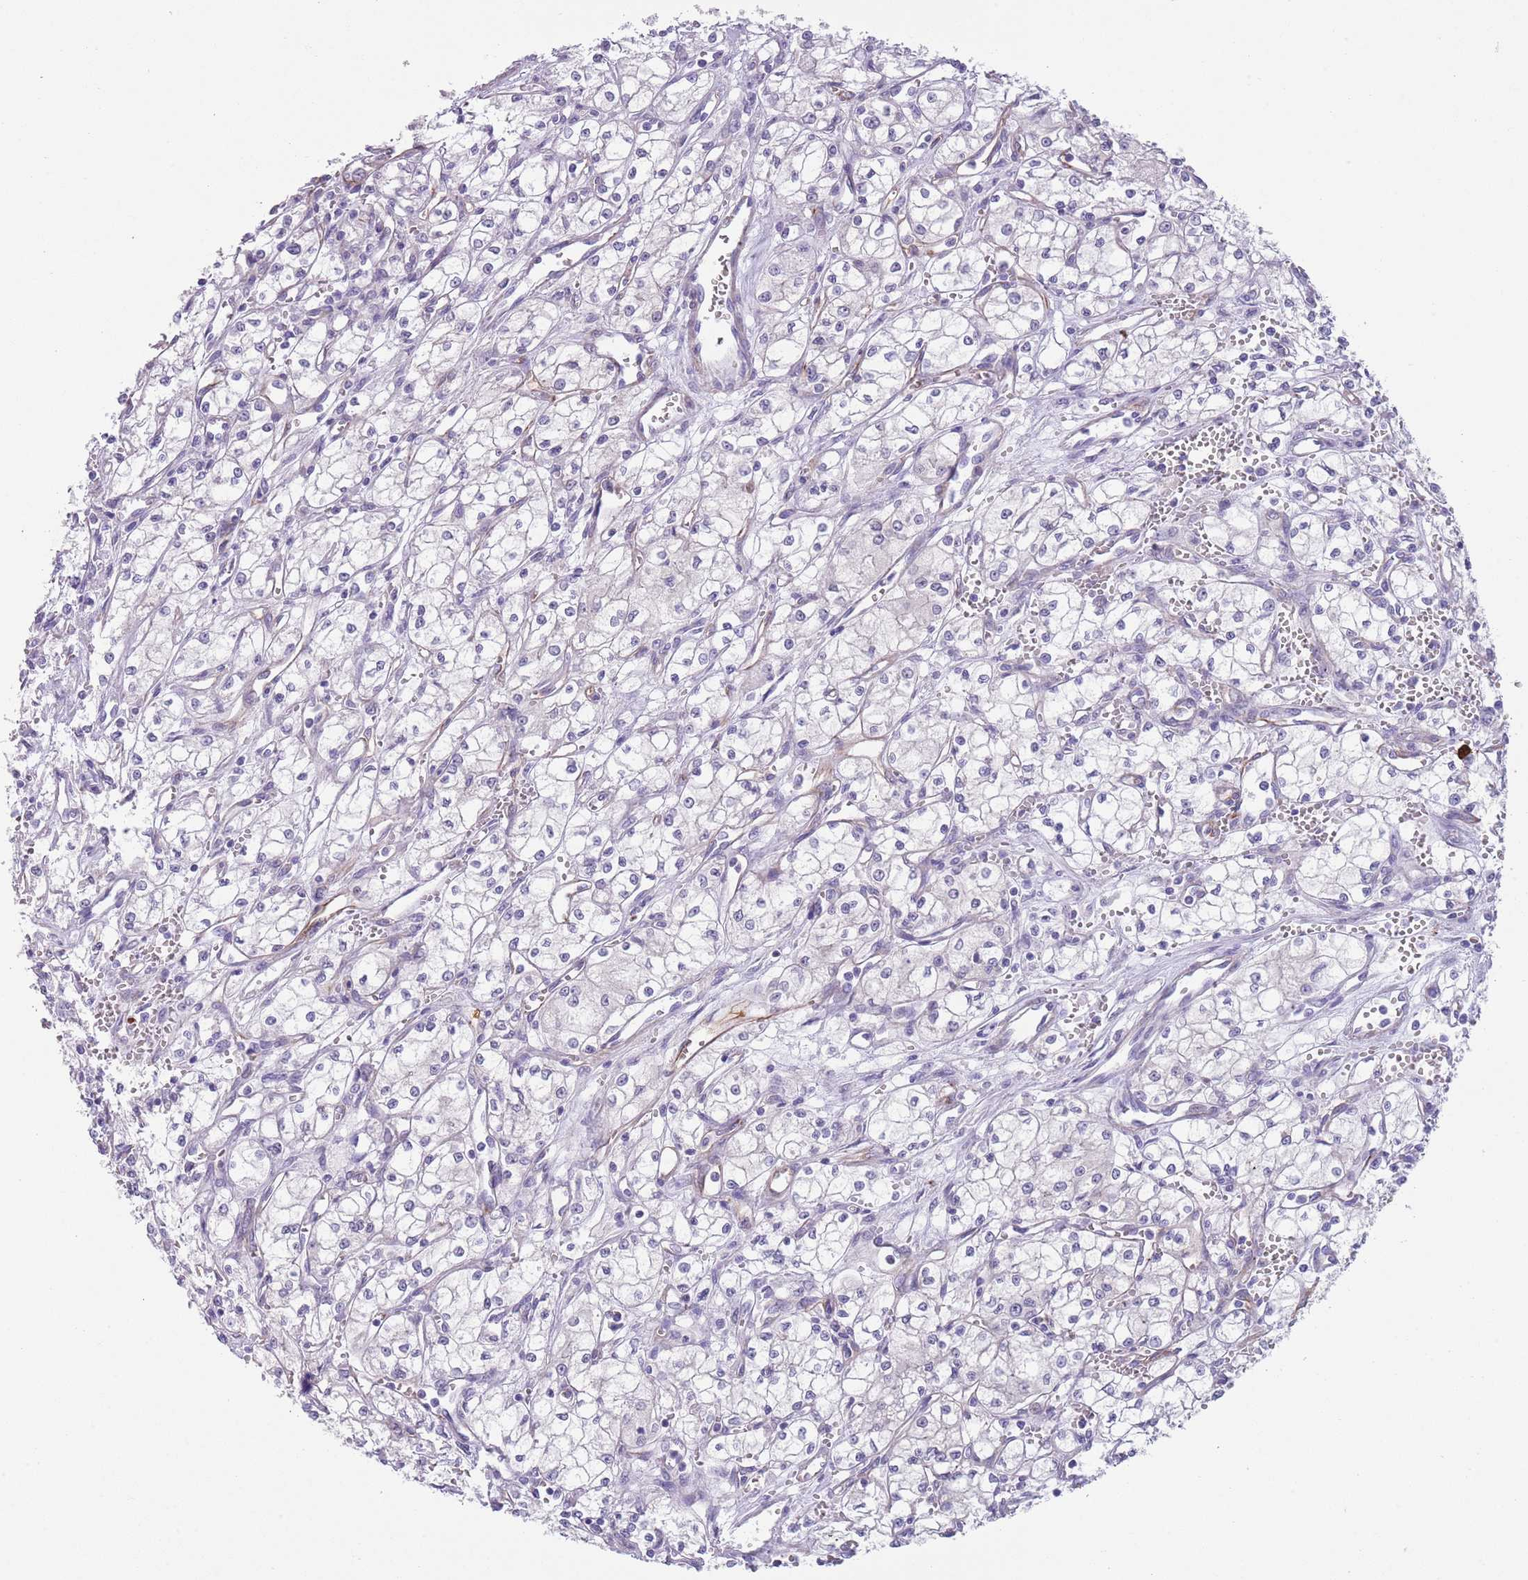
{"staining": {"intensity": "negative", "quantity": "none", "location": "none"}, "tissue": "renal cancer", "cell_type": "Tumor cells", "image_type": "cancer", "snomed": [{"axis": "morphology", "description": "Adenocarcinoma, NOS"}, {"axis": "topography", "description": "Kidney"}], "caption": "Immunohistochemistry (IHC) image of human renal cancer (adenocarcinoma) stained for a protein (brown), which demonstrates no expression in tumor cells.", "gene": "TSGA13", "patient": {"sex": "male", "age": 59}}